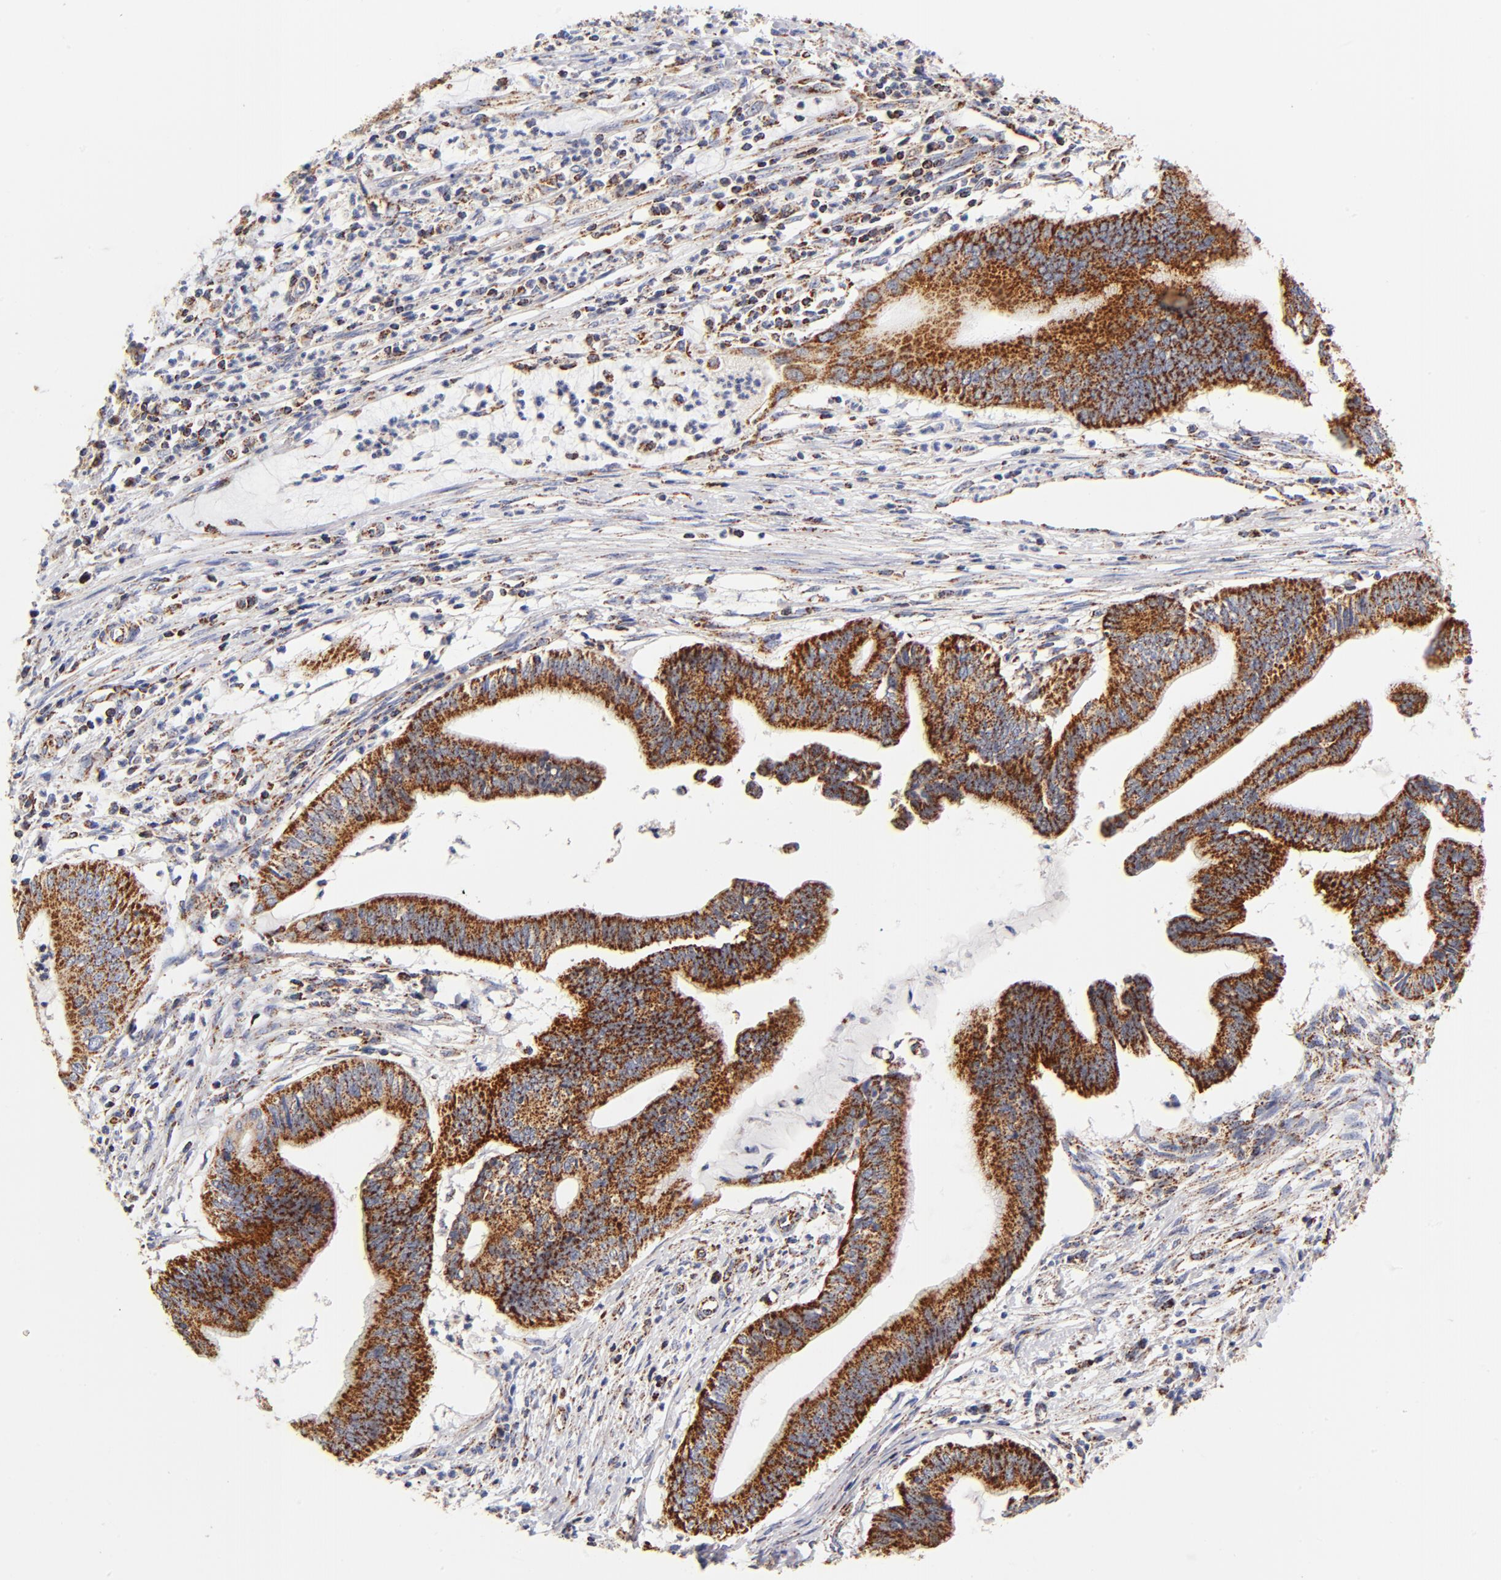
{"staining": {"intensity": "strong", "quantity": ">75%", "location": "cytoplasmic/membranous"}, "tissue": "cervical cancer", "cell_type": "Tumor cells", "image_type": "cancer", "snomed": [{"axis": "morphology", "description": "Adenocarcinoma, NOS"}, {"axis": "topography", "description": "Cervix"}], "caption": "Cervical cancer tissue reveals strong cytoplasmic/membranous expression in approximately >75% of tumor cells, visualized by immunohistochemistry.", "gene": "ECHS1", "patient": {"sex": "female", "age": 36}}